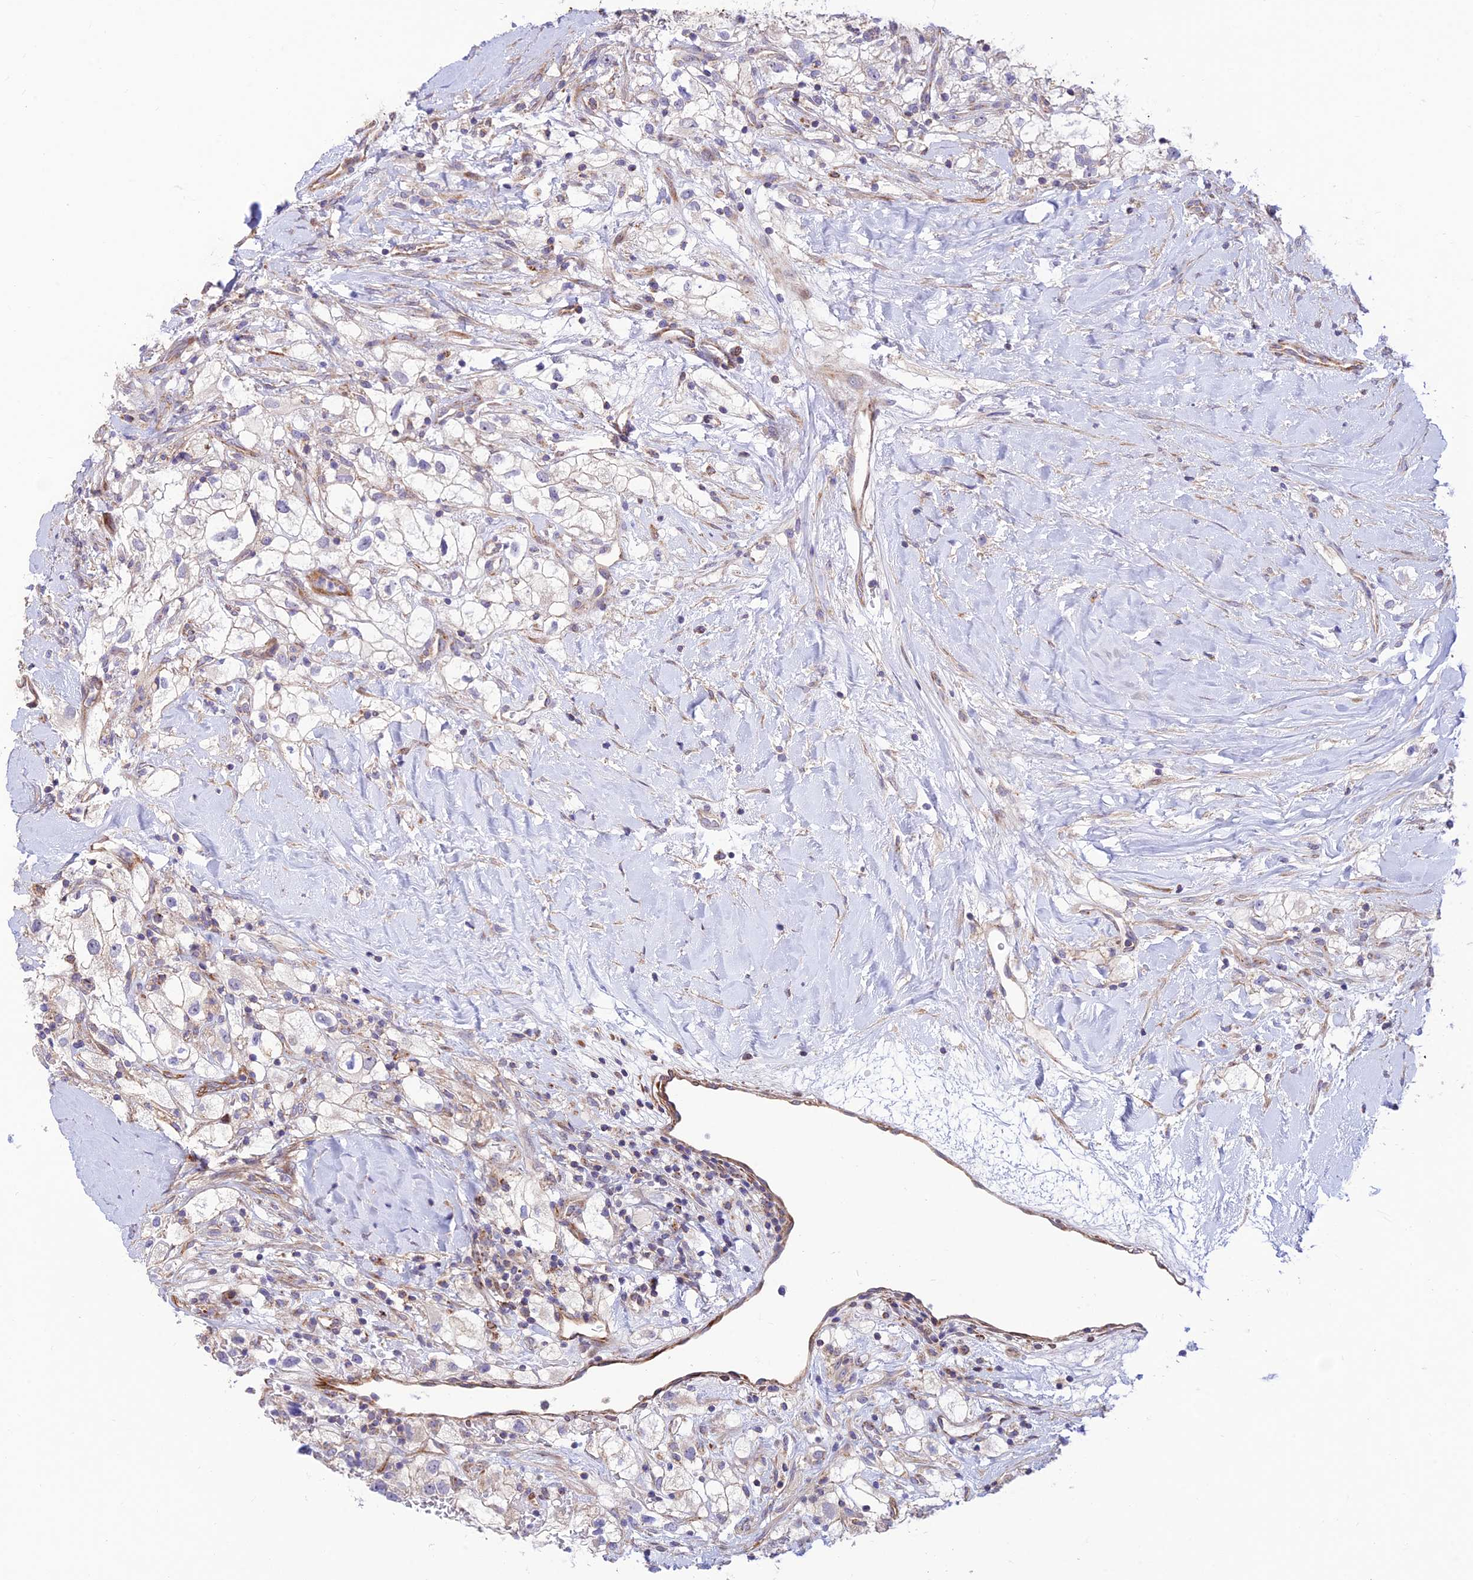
{"staining": {"intensity": "negative", "quantity": "none", "location": "none"}, "tissue": "renal cancer", "cell_type": "Tumor cells", "image_type": "cancer", "snomed": [{"axis": "morphology", "description": "Adenocarcinoma, NOS"}, {"axis": "topography", "description": "Kidney"}], "caption": "DAB immunohistochemical staining of human adenocarcinoma (renal) shows no significant staining in tumor cells.", "gene": "FAM186B", "patient": {"sex": "male", "age": 59}}